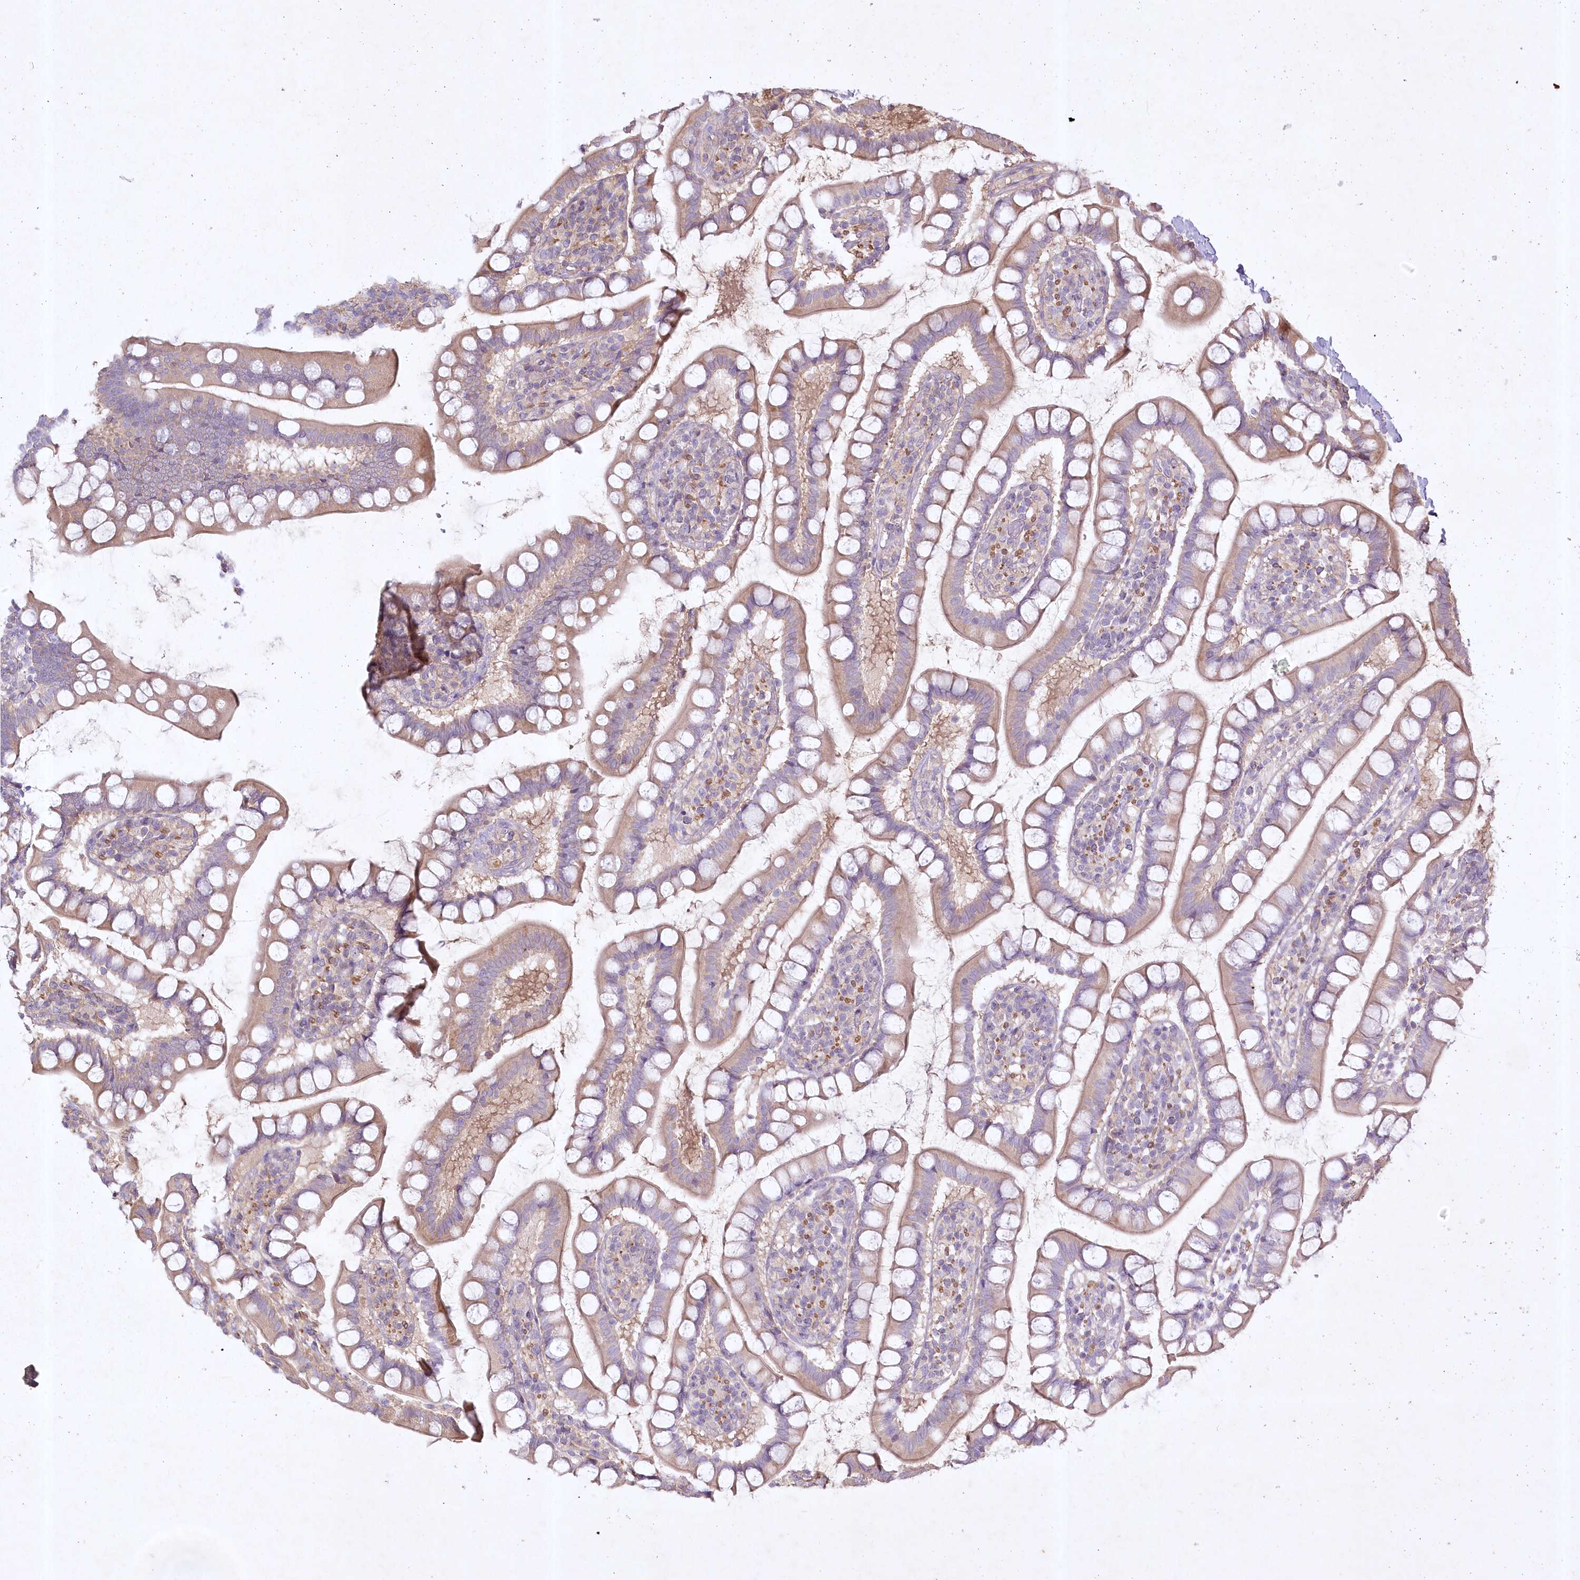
{"staining": {"intensity": "moderate", "quantity": "25%-75%", "location": "cytoplasmic/membranous"}, "tissue": "small intestine", "cell_type": "Glandular cells", "image_type": "normal", "snomed": [{"axis": "morphology", "description": "Normal tissue, NOS"}, {"axis": "topography", "description": "Small intestine"}], "caption": "High-power microscopy captured an immunohistochemistry (IHC) micrograph of unremarkable small intestine, revealing moderate cytoplasmic/membranous positivity in approximately 25%-75% of glandular cells.", "gene": "INPP4B", "patient": {"sex": "female", "age": 84}}